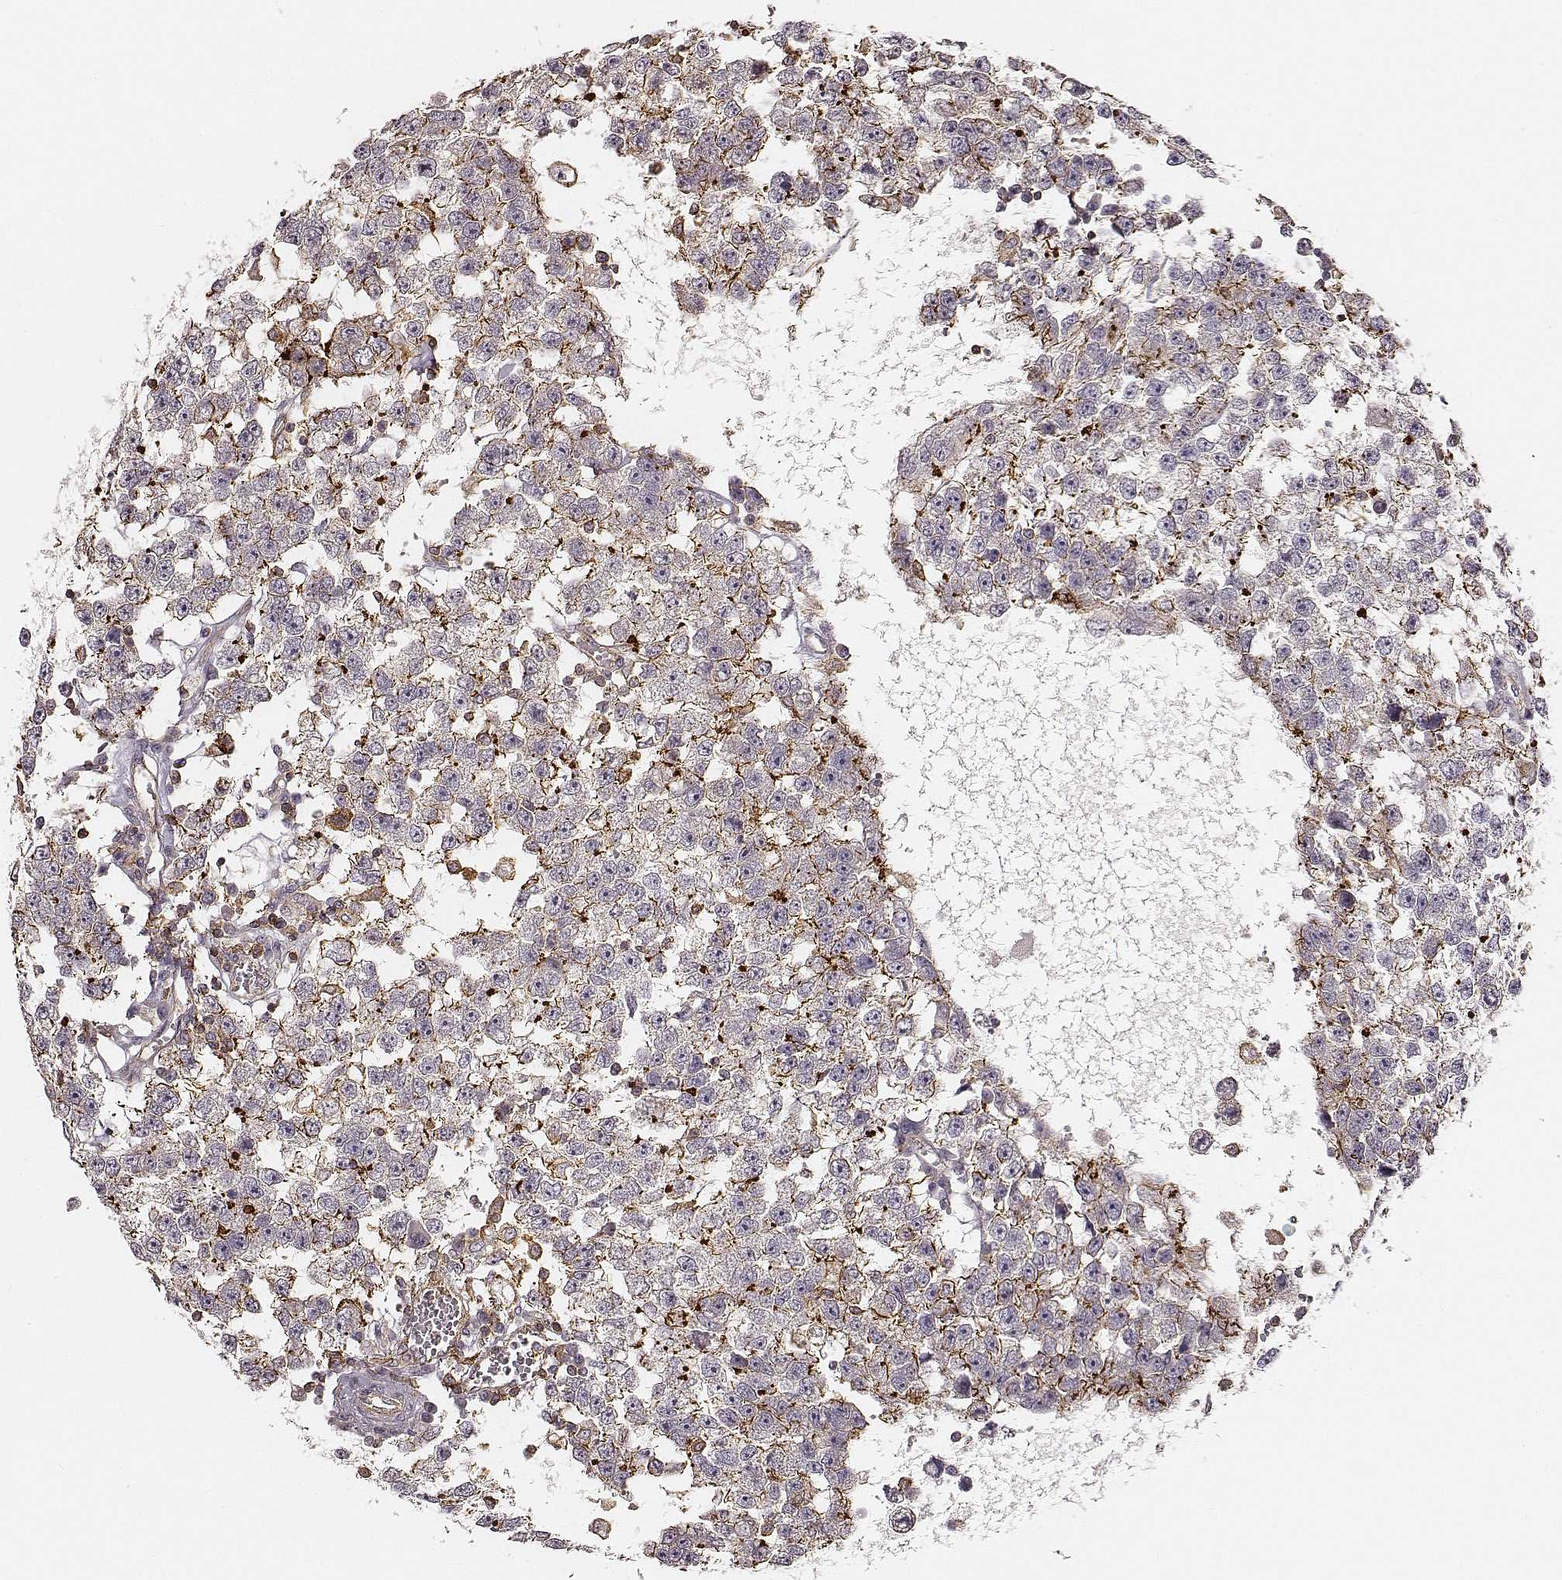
{"staining": {"intensity": "moderate", "quantity": "<25%", "location": "cytoplasmic/membranous"}, "tissue": "testis cancer", "cell_type": "Tumor cells", "image_type": "cancer", "snomed": [{"axis": "morphology", "description": "Seminoma, NOS"}, {"axis": "topography", "description": "Testis"}], "caption": "Testis cancer (seminoma) was stained to show a protein in brown. There is low levels of moderate cytoplasmic/membranous positivity in approximately <25% of tumor cells.", "gene": "ZYX", "patient": {"sex": "male", "age": 34}}